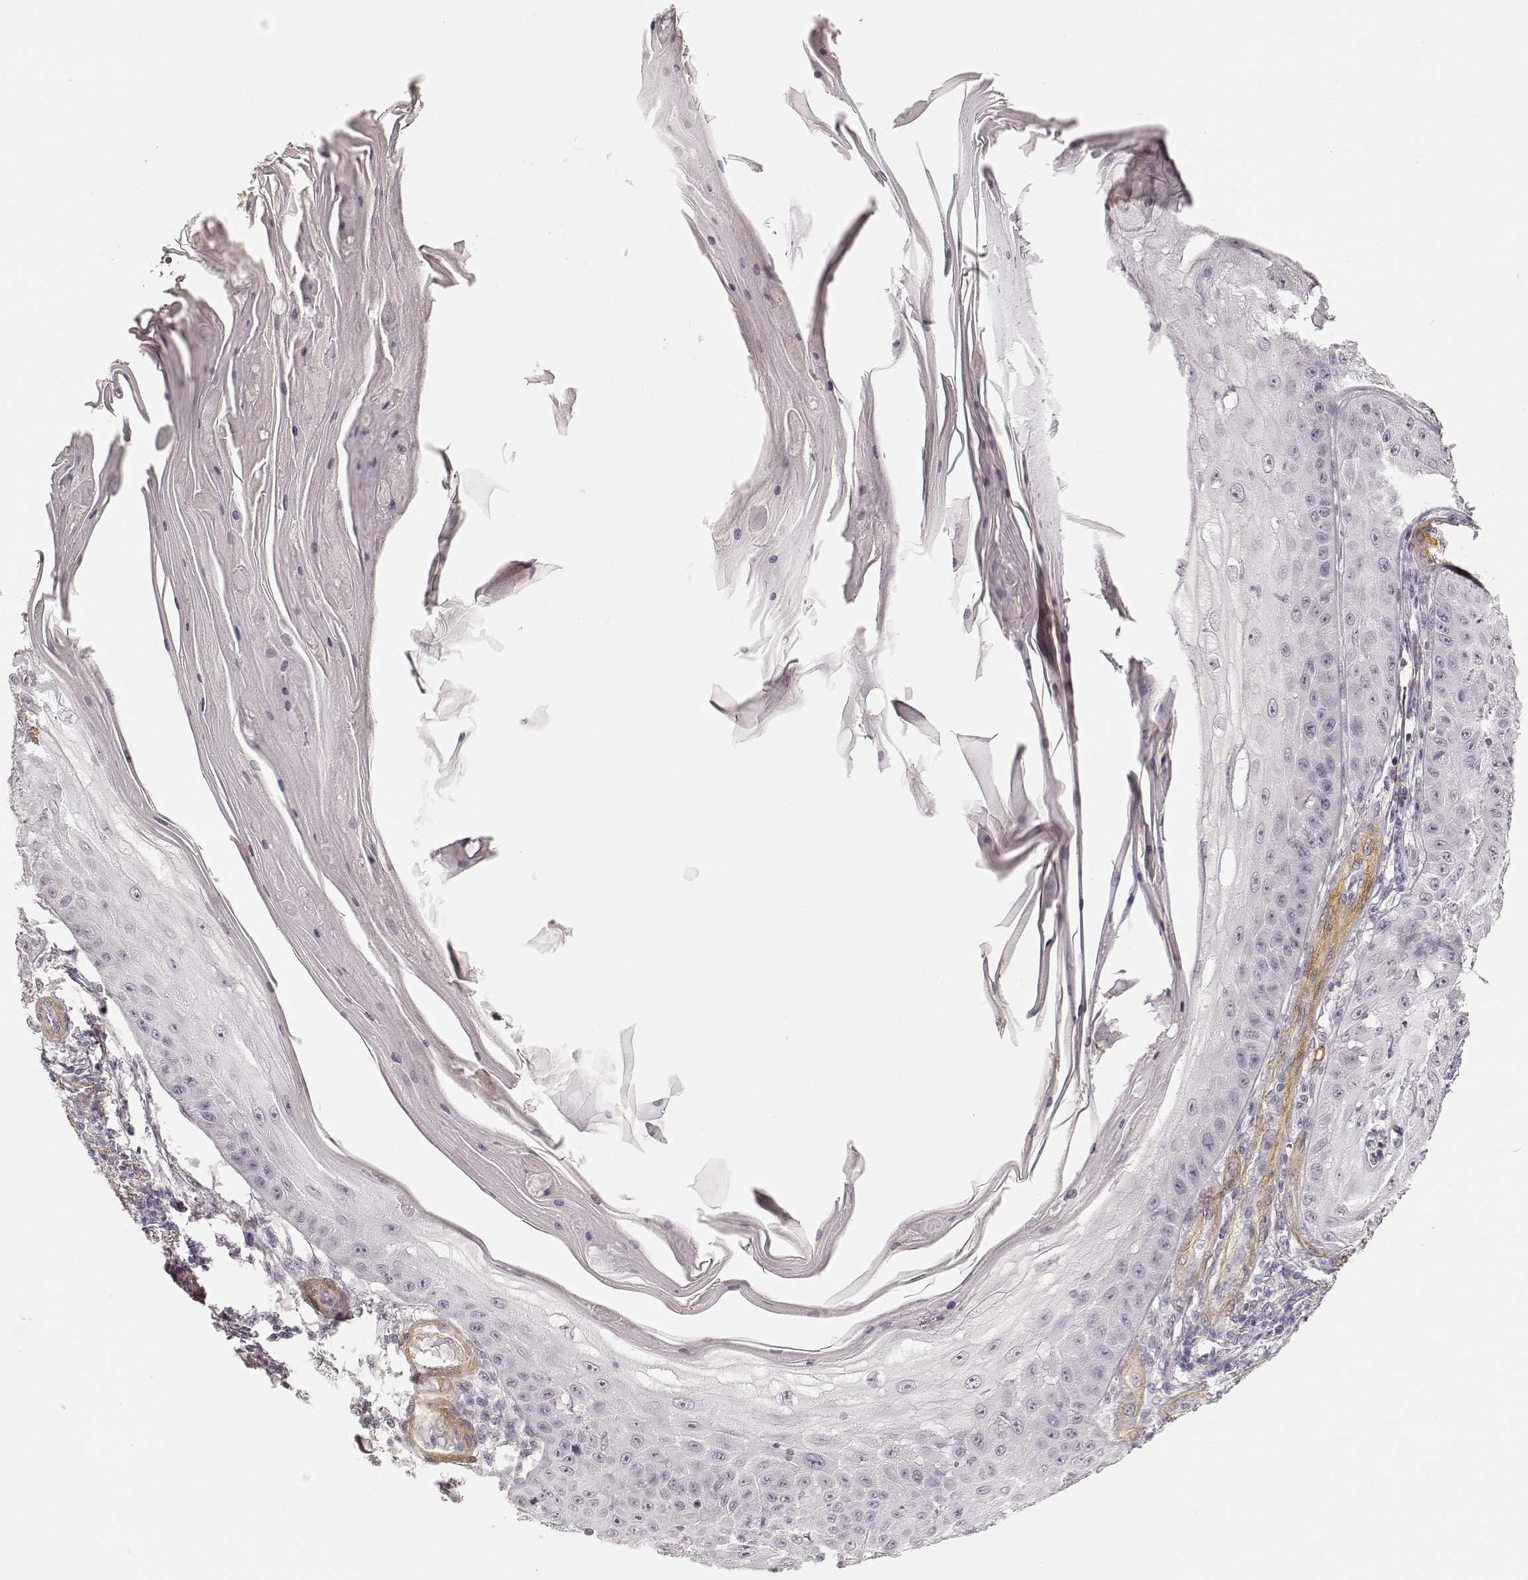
{"staining": {"intensity": "negative", "quantity": "none", "location": "none"}, "tissue": "skin cancer", "cell_type": "Tumor cells", "image_type": "cancer", "snomed": [{"axis": "morphology", "description": "Squamous cell carcinoma, NOS"}, {"axis": "topography", "description": "Skin"}], "caption": "Immunohistochemistry micrograph of squamous cell carcinoma (skin) stained for a protein (brown), which reveals no staining in tumor cells.", "gene": "LAMA4", "patient": {"sex": "male", "age": 70}}